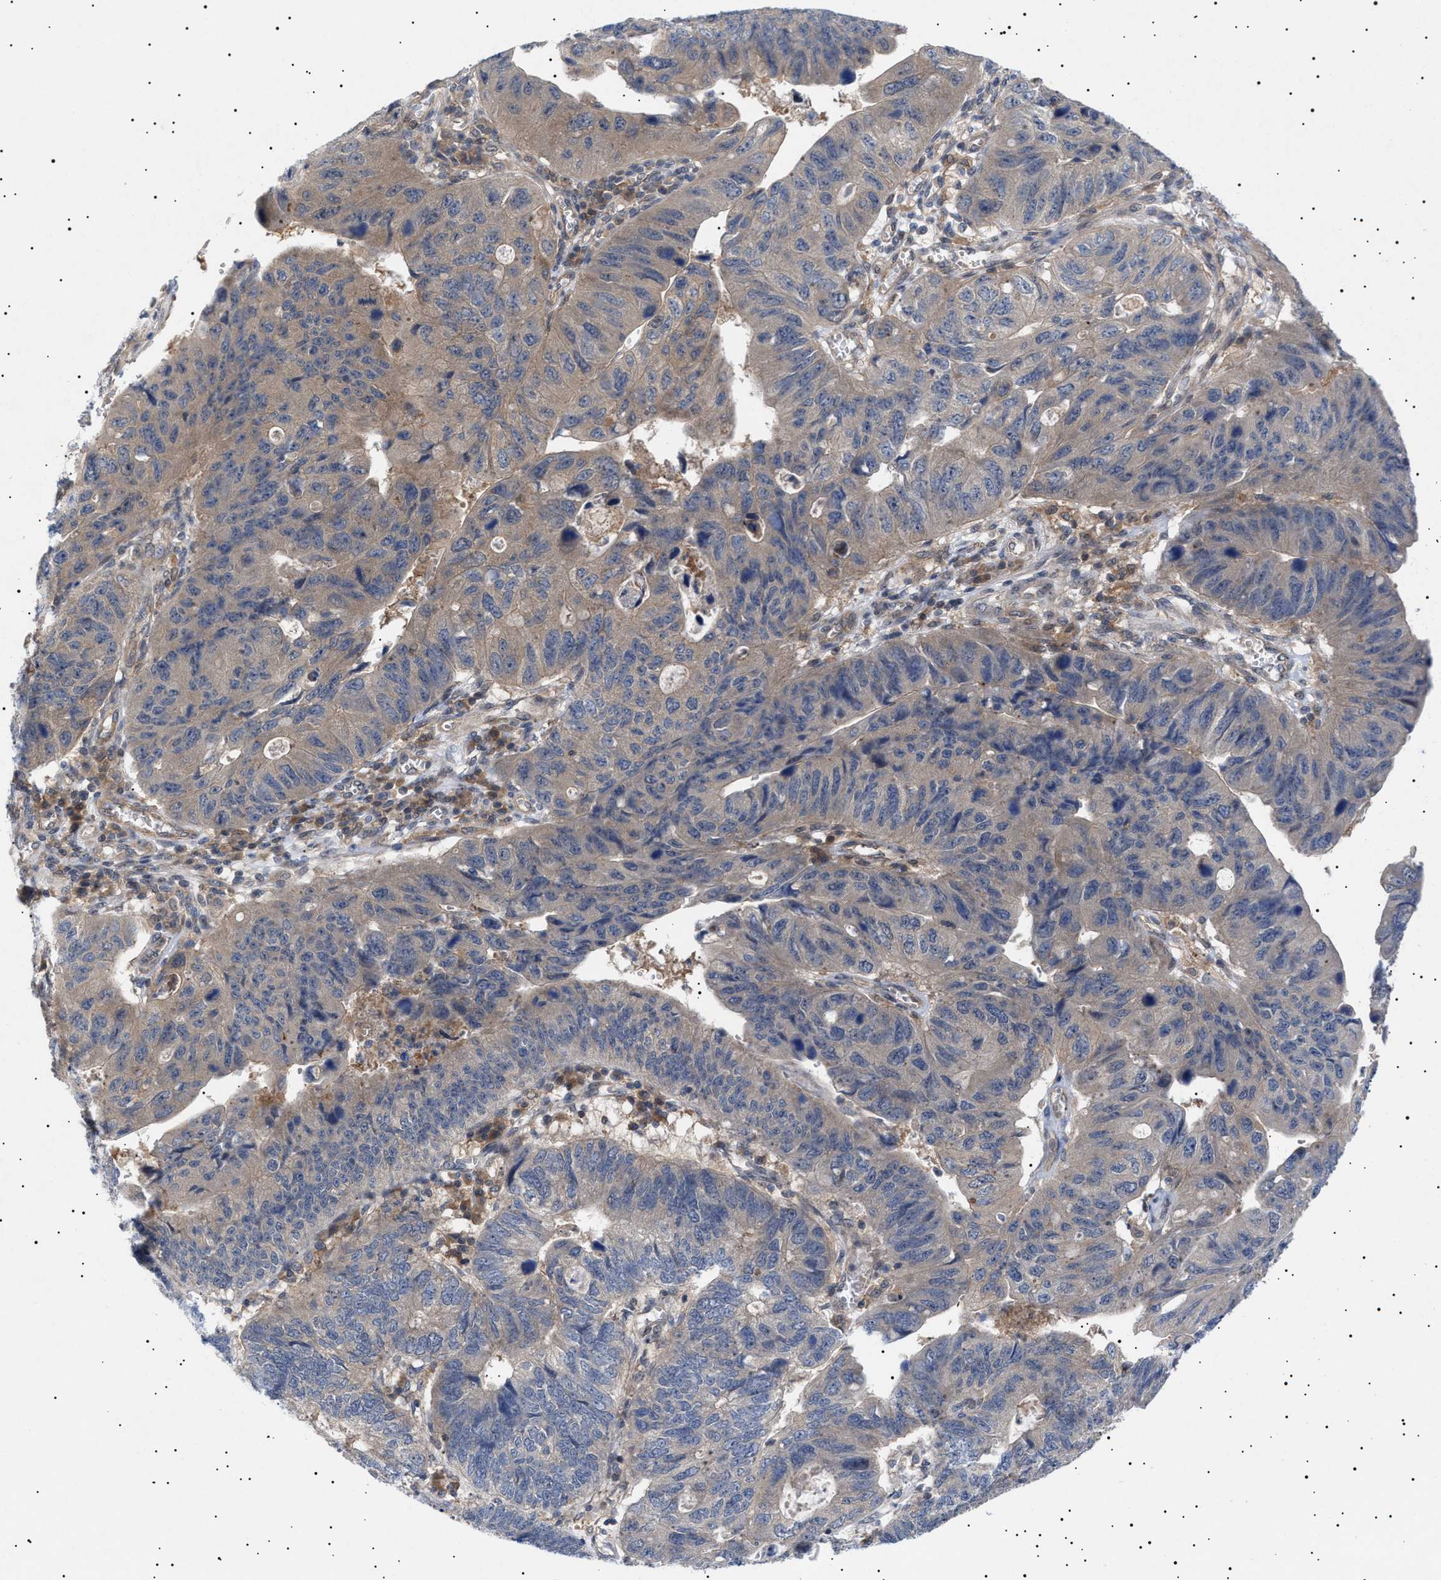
{"staining": {"intensity": "weak", "quantity": ">75%", "location": "cytoplasmic/membranous"}, "tissue": "stomach cancer", "cell_type": "Tumor cells", "image_type": "cancer", "snomed": [{"axis": "morphology", "description": "Adenocarcinoma, NOS"}, {"axis": "topography", "description": "Stomach"}], "caption": "DAB (3,3'-diaminobenzidine) immunohistochemical staining of human adenocarcinoma (stomach) reveals weak cytoplasmic/membranous protein positivity in about >75% of tumor cells.", "gene": "NPLOC4", "patient": {"sex": "male", "age": 59}}